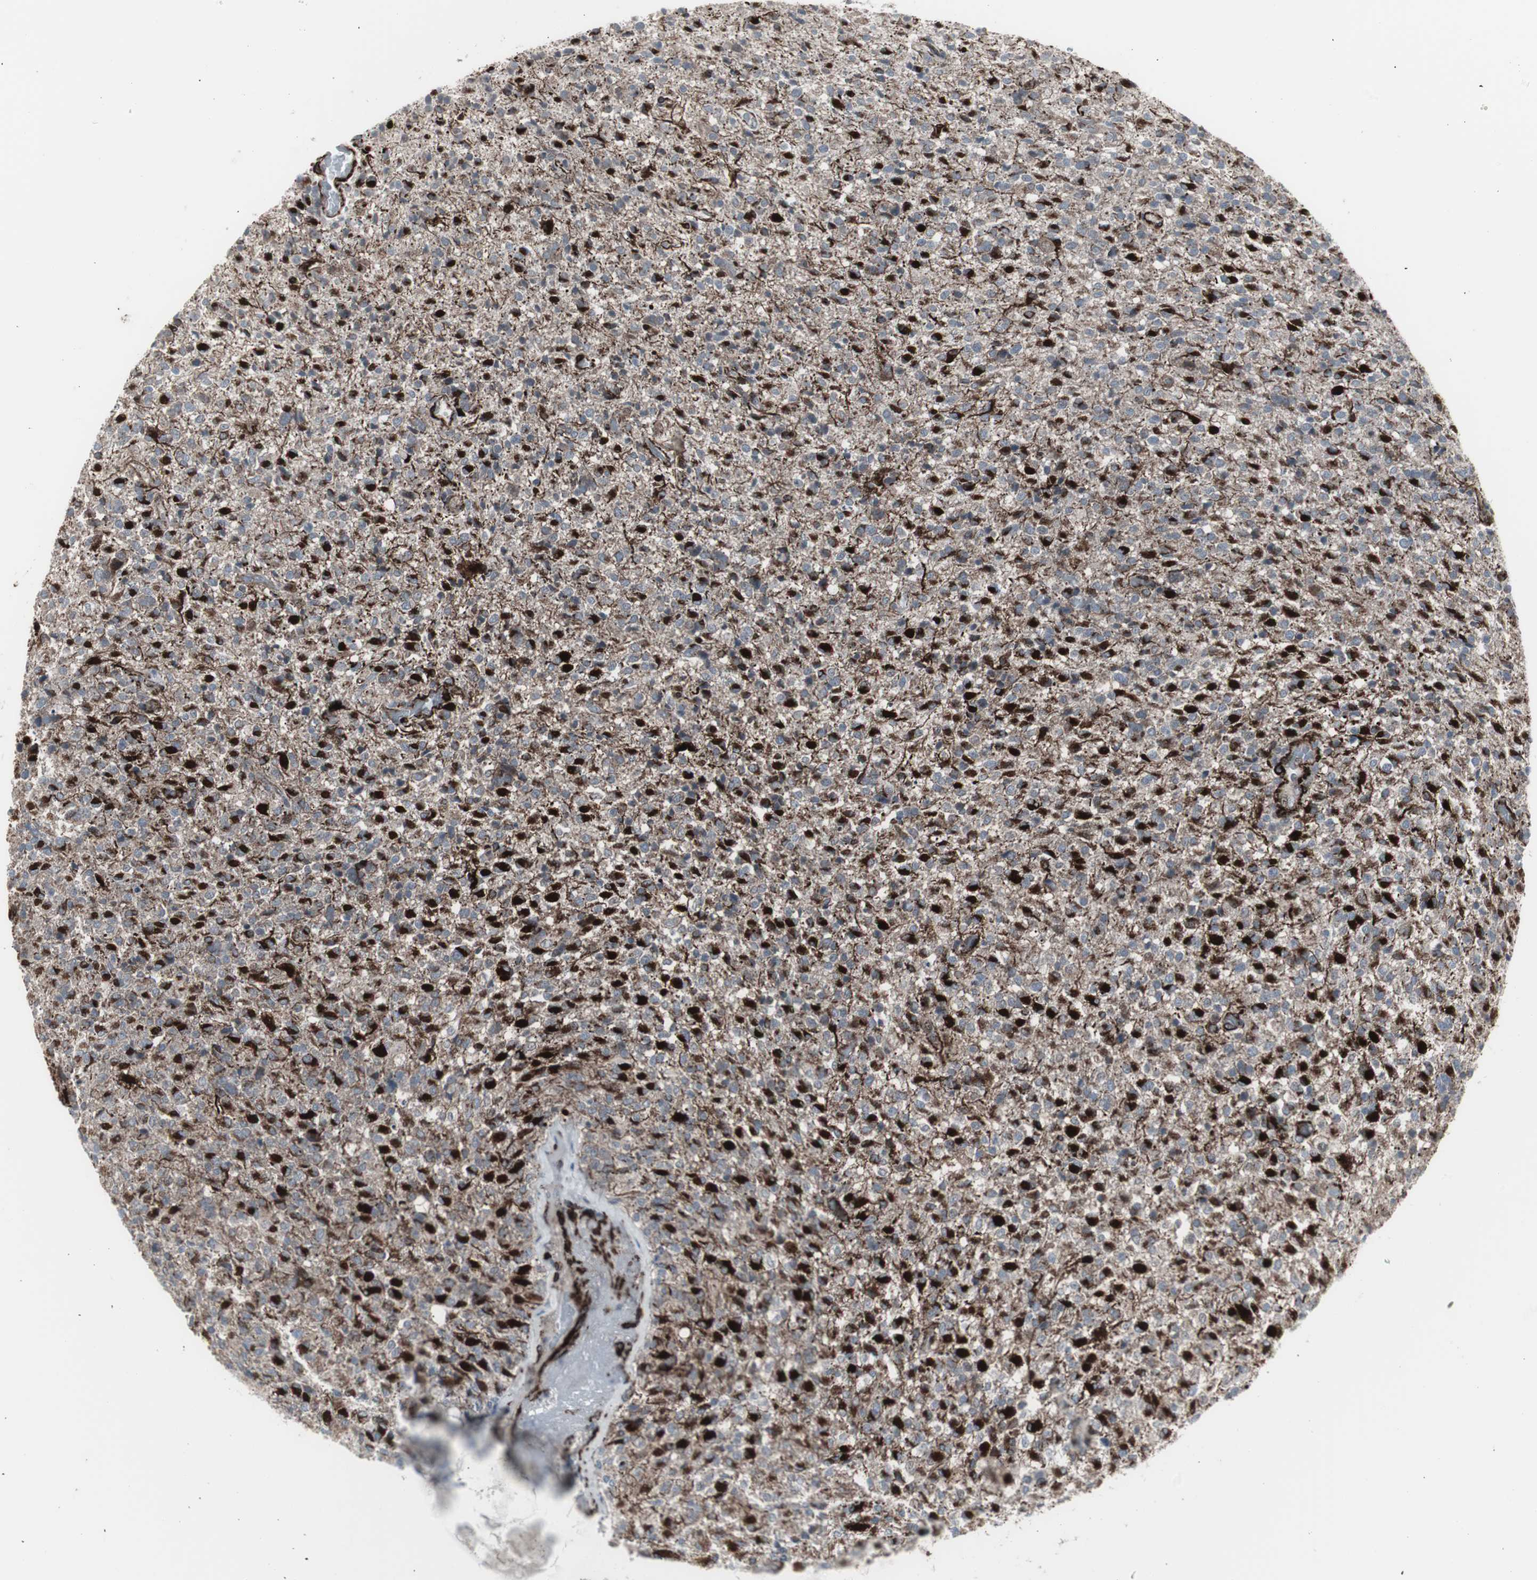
{"staining": {"intensity": "strong", "quantity": "25%-75%", "location": "cytoplasmic/membranous"}, "tissue": "glioma", "cell_type": "Tumor cells", "image_type": "cancer", "snomed": [{"axis": "morphology", "description": "Glioma, malignant, High grade"}, {"axis": "topography", "description": "Brain"}], "caption": "Immunohistochemical staining of malignant glioma (high-grade) reveals high levels of strong cytoplasmic/membranous protein positivity in approximately 25%-75% of tumor cells.", "gene": "PDGFA", "patient": {"sex": "male", "age": 71}}